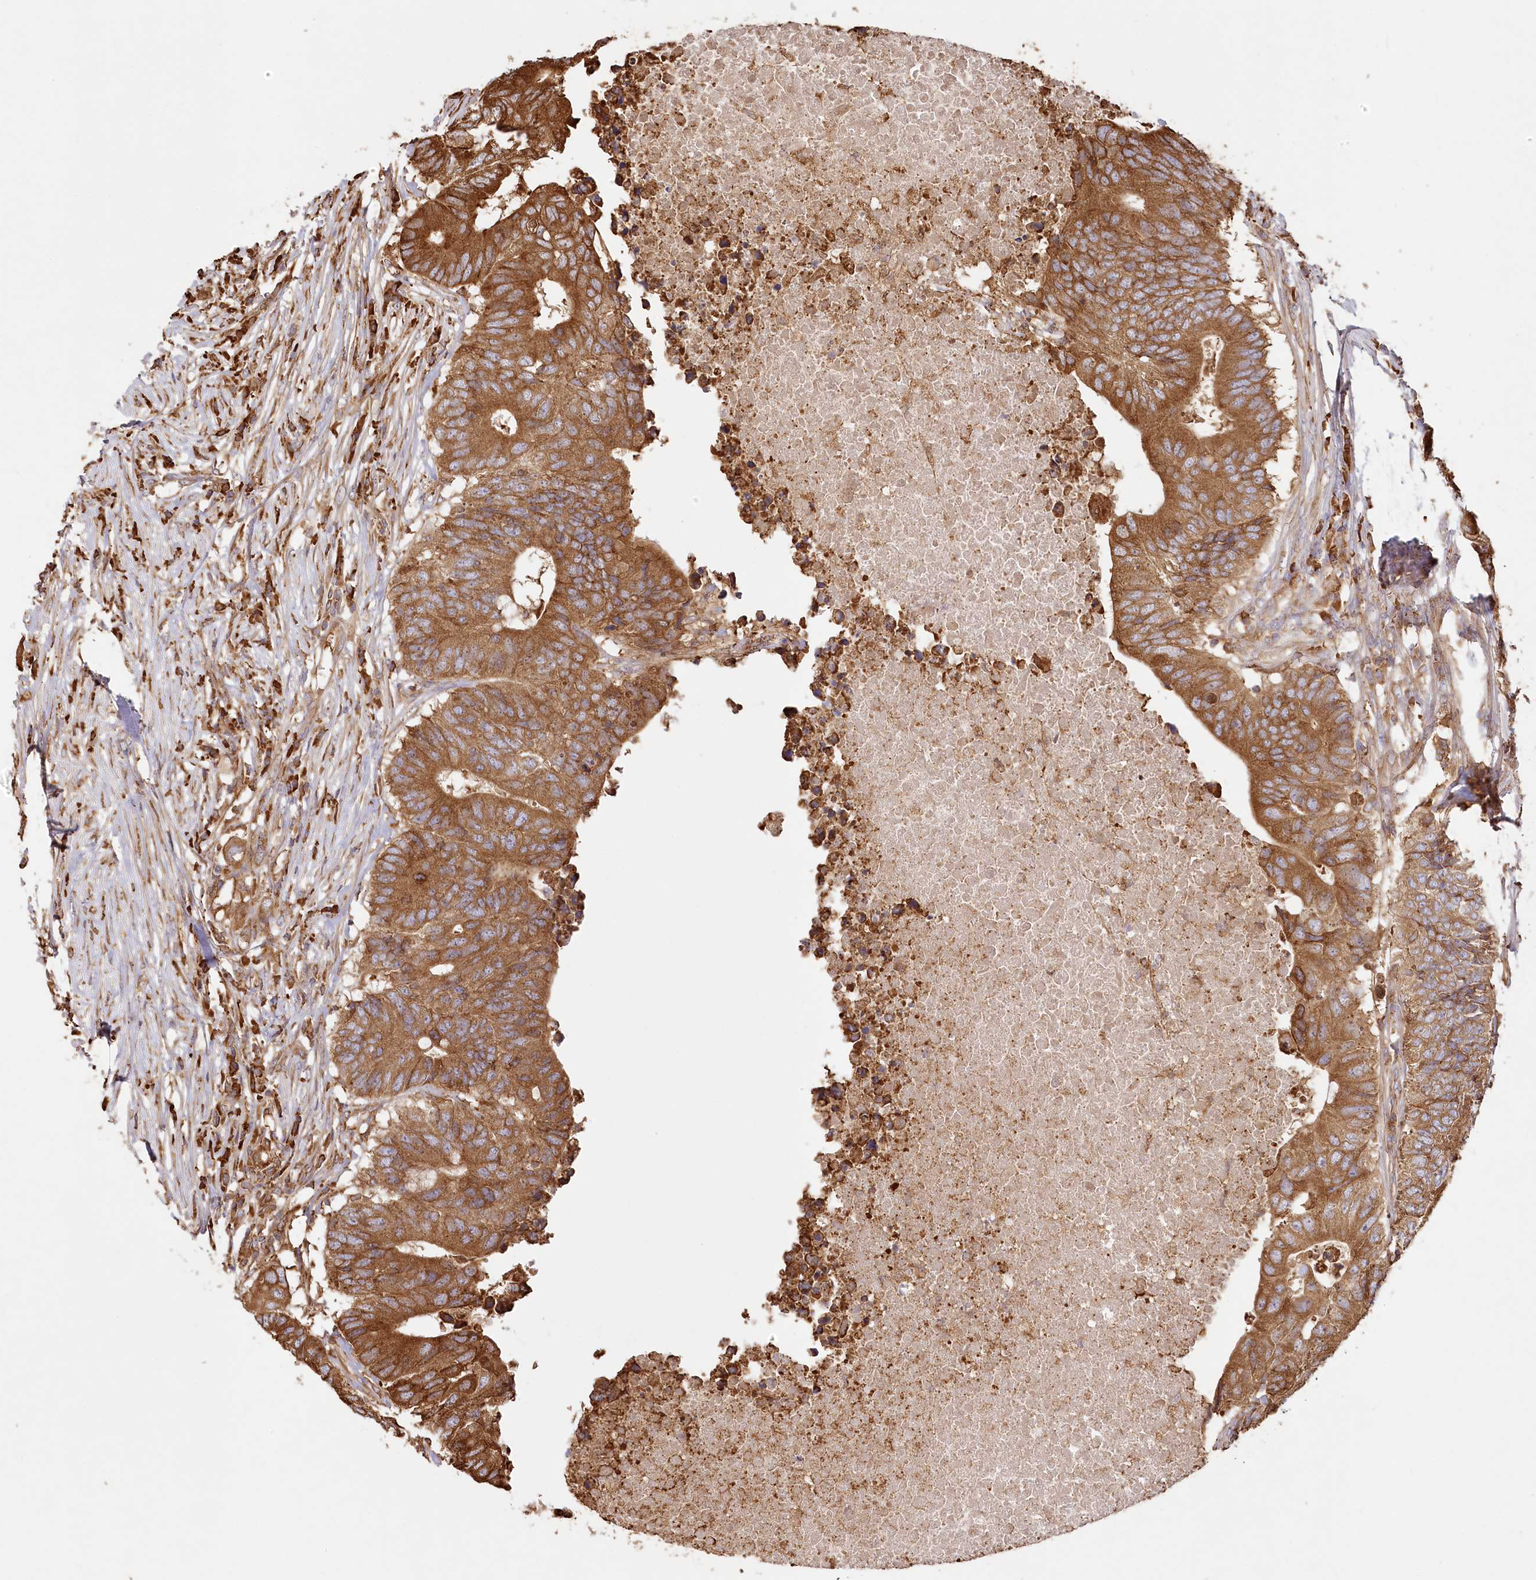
{"staining": {"intensity": "strong", "quantity": ">75%", "location": "cytoplasmic/membranous"}, "tissue": "colorectal cancer", "cell_type": "Tumor cells", "image_type": "cancer", "snomed": [{"axis": "morphology", "description": "Adenocarcinoma, NOS"}, {"axis": "topography", "description": "Colon"}], "caption": "Immunohistochemical staining of human colorectal cancer (adenocarcinoma) reveals strong cytoplasmic/membranous protein positivity in approximately >75% of tumor cells. (IHC, brightfield microscopy, high magnification).", "gene": "ACAP2", "patient": {"sex": "male", "age": 71}}